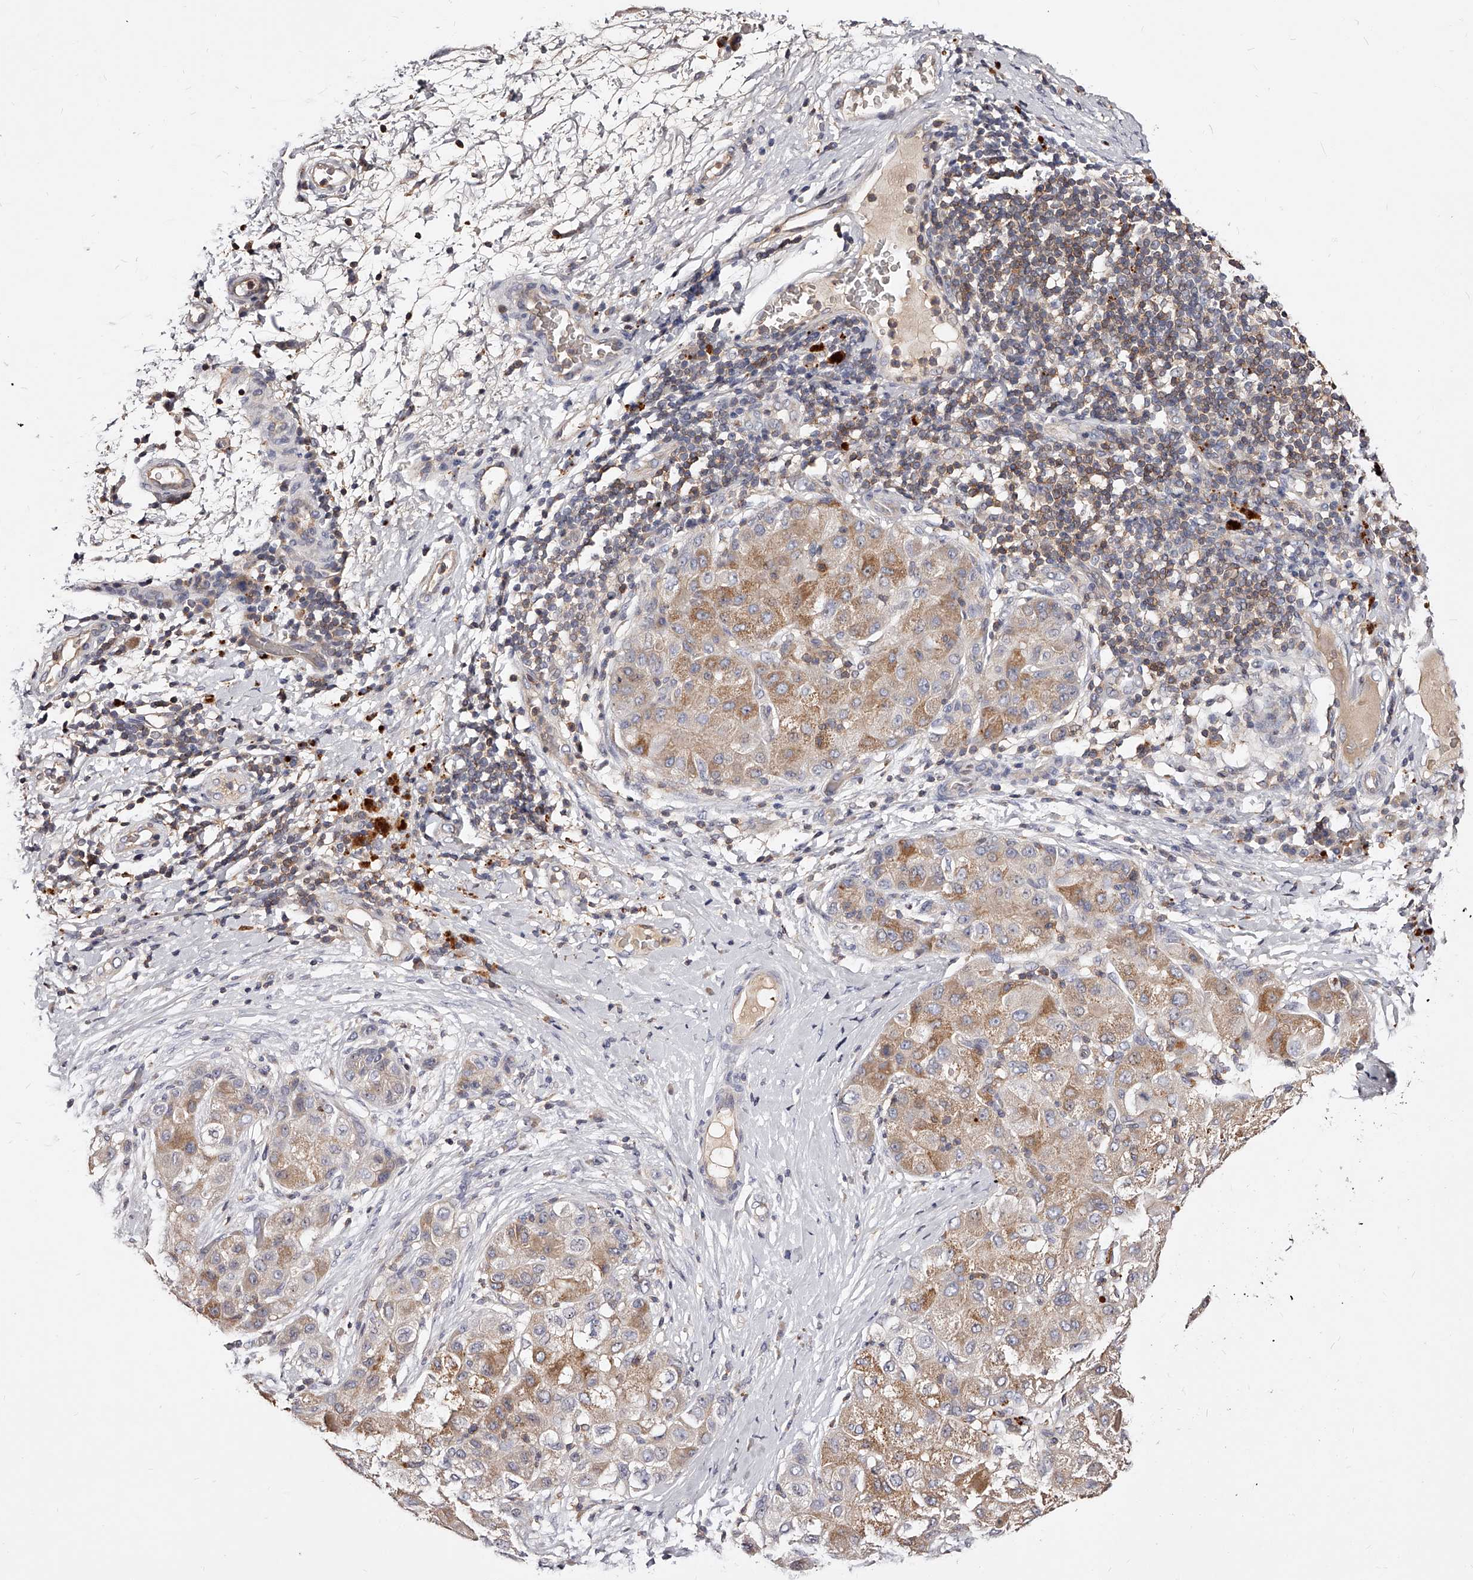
{"staining": {"intensity": "weak", "quantity": ">75%", "location": "cytoplasmic/membranous"}, "tissue": "liver cancer", "cell_type": "Tumor cells", "image_type": "cancer", "snomed": [{"axis": "morphology", "description": "Carcinoma, Hepatocellular, NOS"}, {"axis": "topography", "description": "Liver"}], "caption": "A high-resolution histopathology image shows immunohistochemistry staining of liver cancer, which displays weak cytoplasmic/membranous staining in about >75% of tumor cells.", "gene": "PHACTR1", "patient": {"sex": "male", "age": 80}}